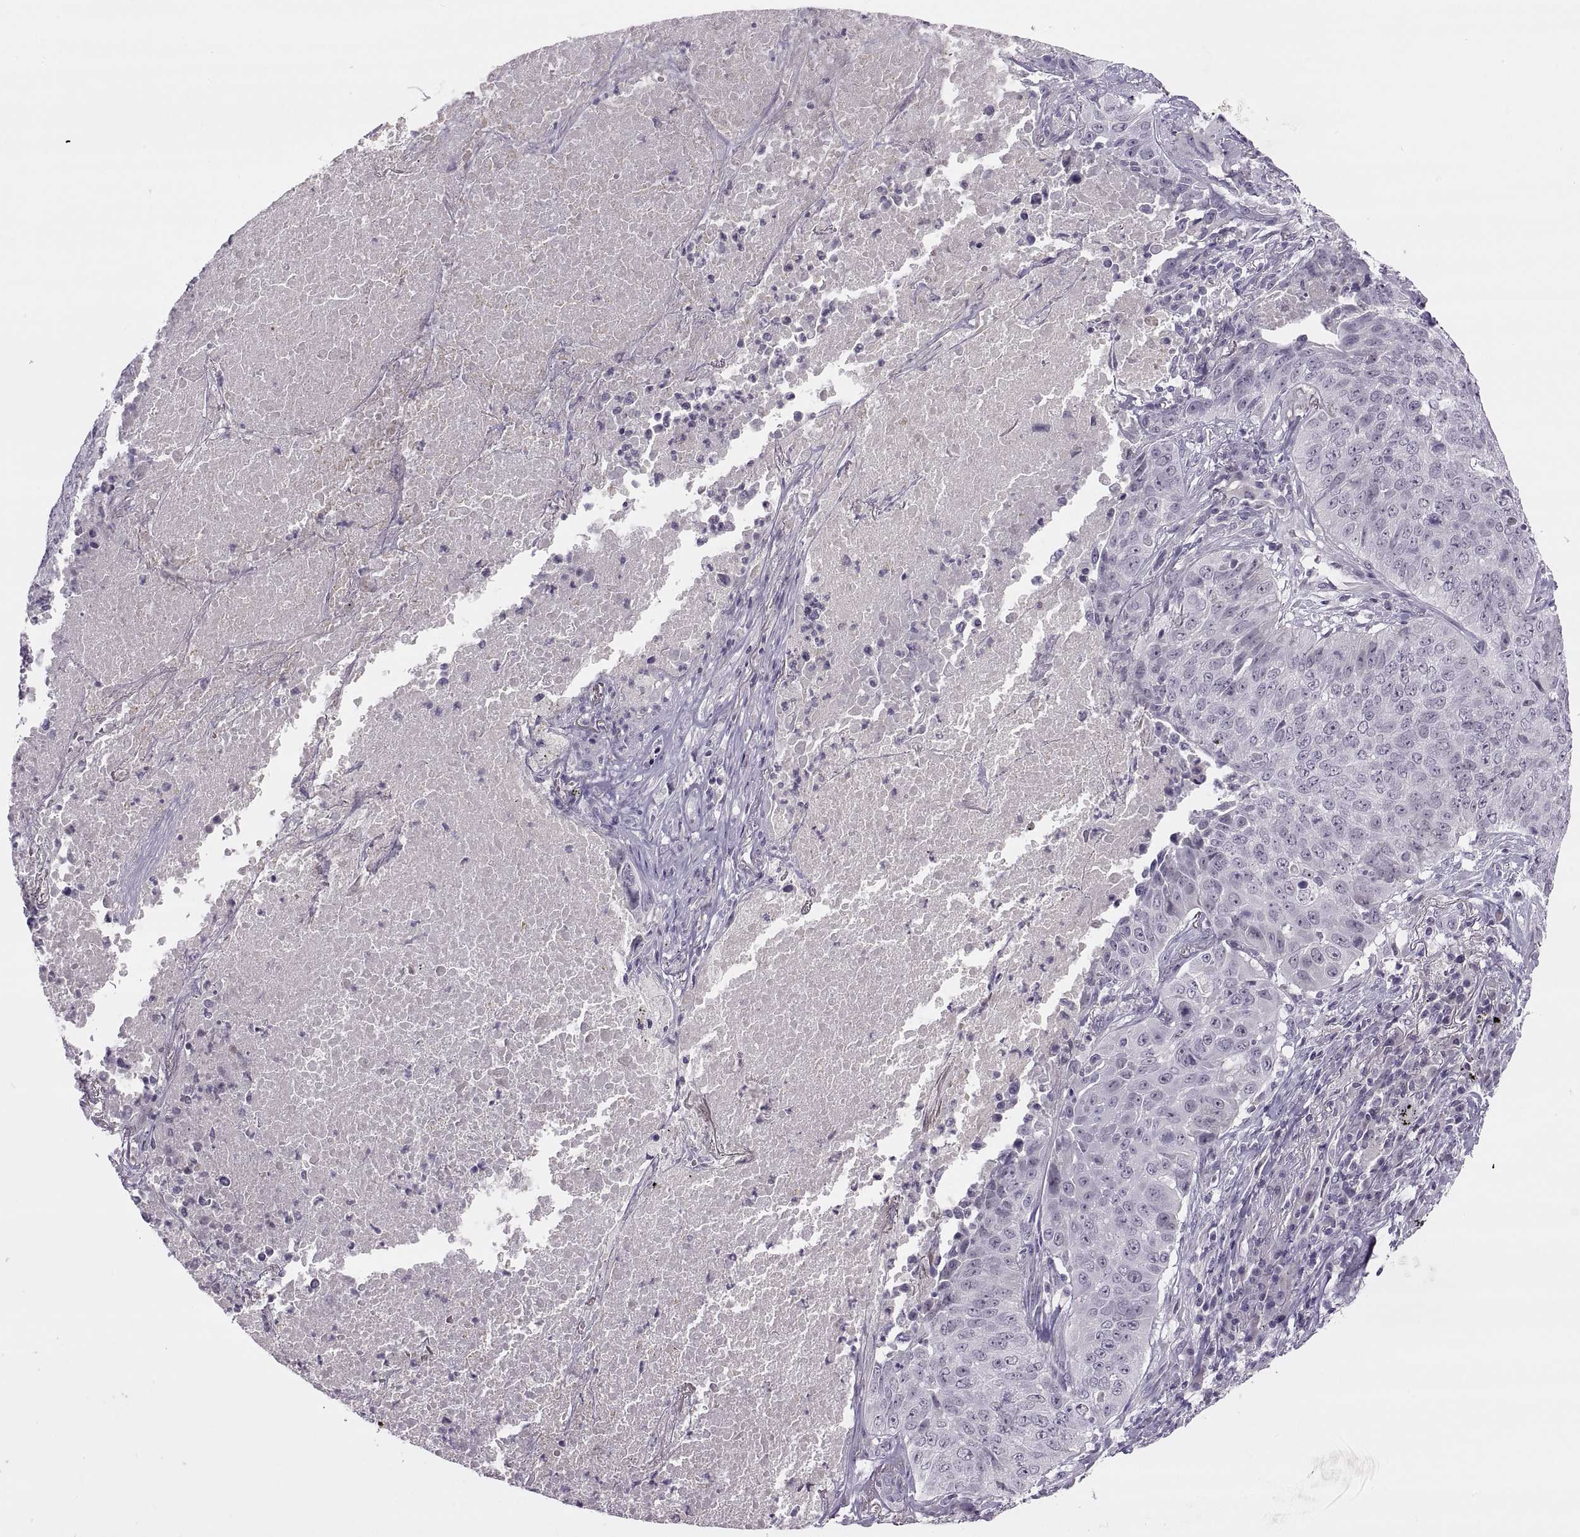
{"staining": {"intensity": "negative", "quantity": "none", "location": "none"}, "tissue": "lung cancer", "cell_type": "Tumor cells", "image_type": "cancer", "snomed": [{"axis": "morphology", "description": "Normal tissue, NOS"}, {"axis": "morphology", "description": "Squamous cell carcinoma, NOS"}, {"axis": "topography", "description": "Bronchus"}, {"axis": "topography", "description": "Lung"}], "caption": "IHC image of human lung squamous cell carcinoma stained for a protein (brown), which shows no positivity in tumor cells.", "gene": "CHCT1", "patient": {"sex": "male", "age": 64}}